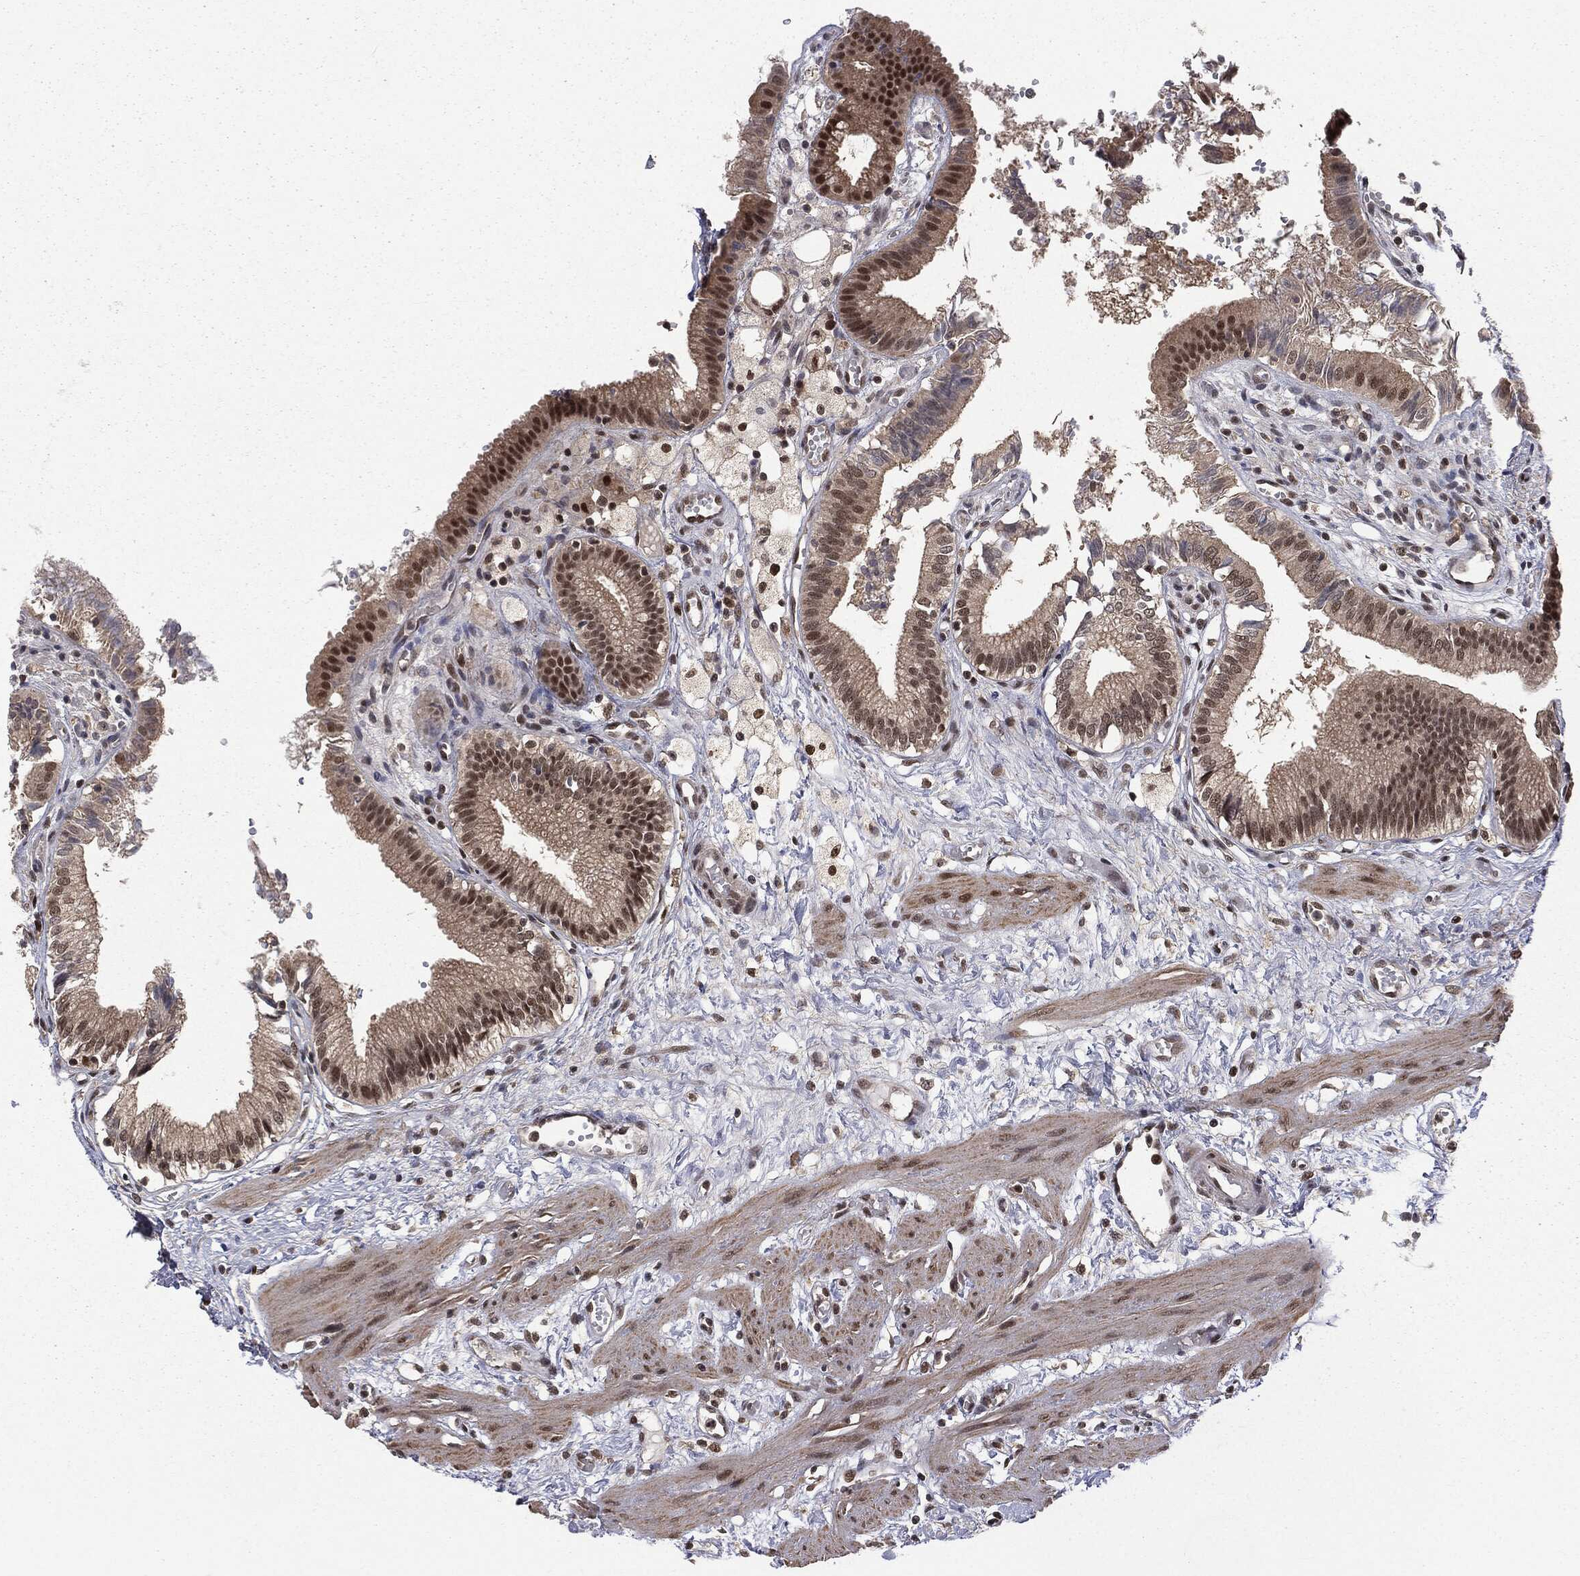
{"staining": {"intensity": "strong", "quantity": "<25%", "location": "nuclear"}, "tissue": "gallbladder", "cell_type": "Glandular cells", "image_type": "normal", "snomed": [{"axis": "morphology", "description": "Normal tissue, NOS"}, {"axis": "topography", "description": "Gallbladder"}], "caption": "Immunohistochemistry (IHC) (DAB) staining of benign gallbladder shows strong nuclear protein expression in approximately <25% of glandular cells.", "gene": "JMJD6", "patient": {"sex": "female", "age": 24}}